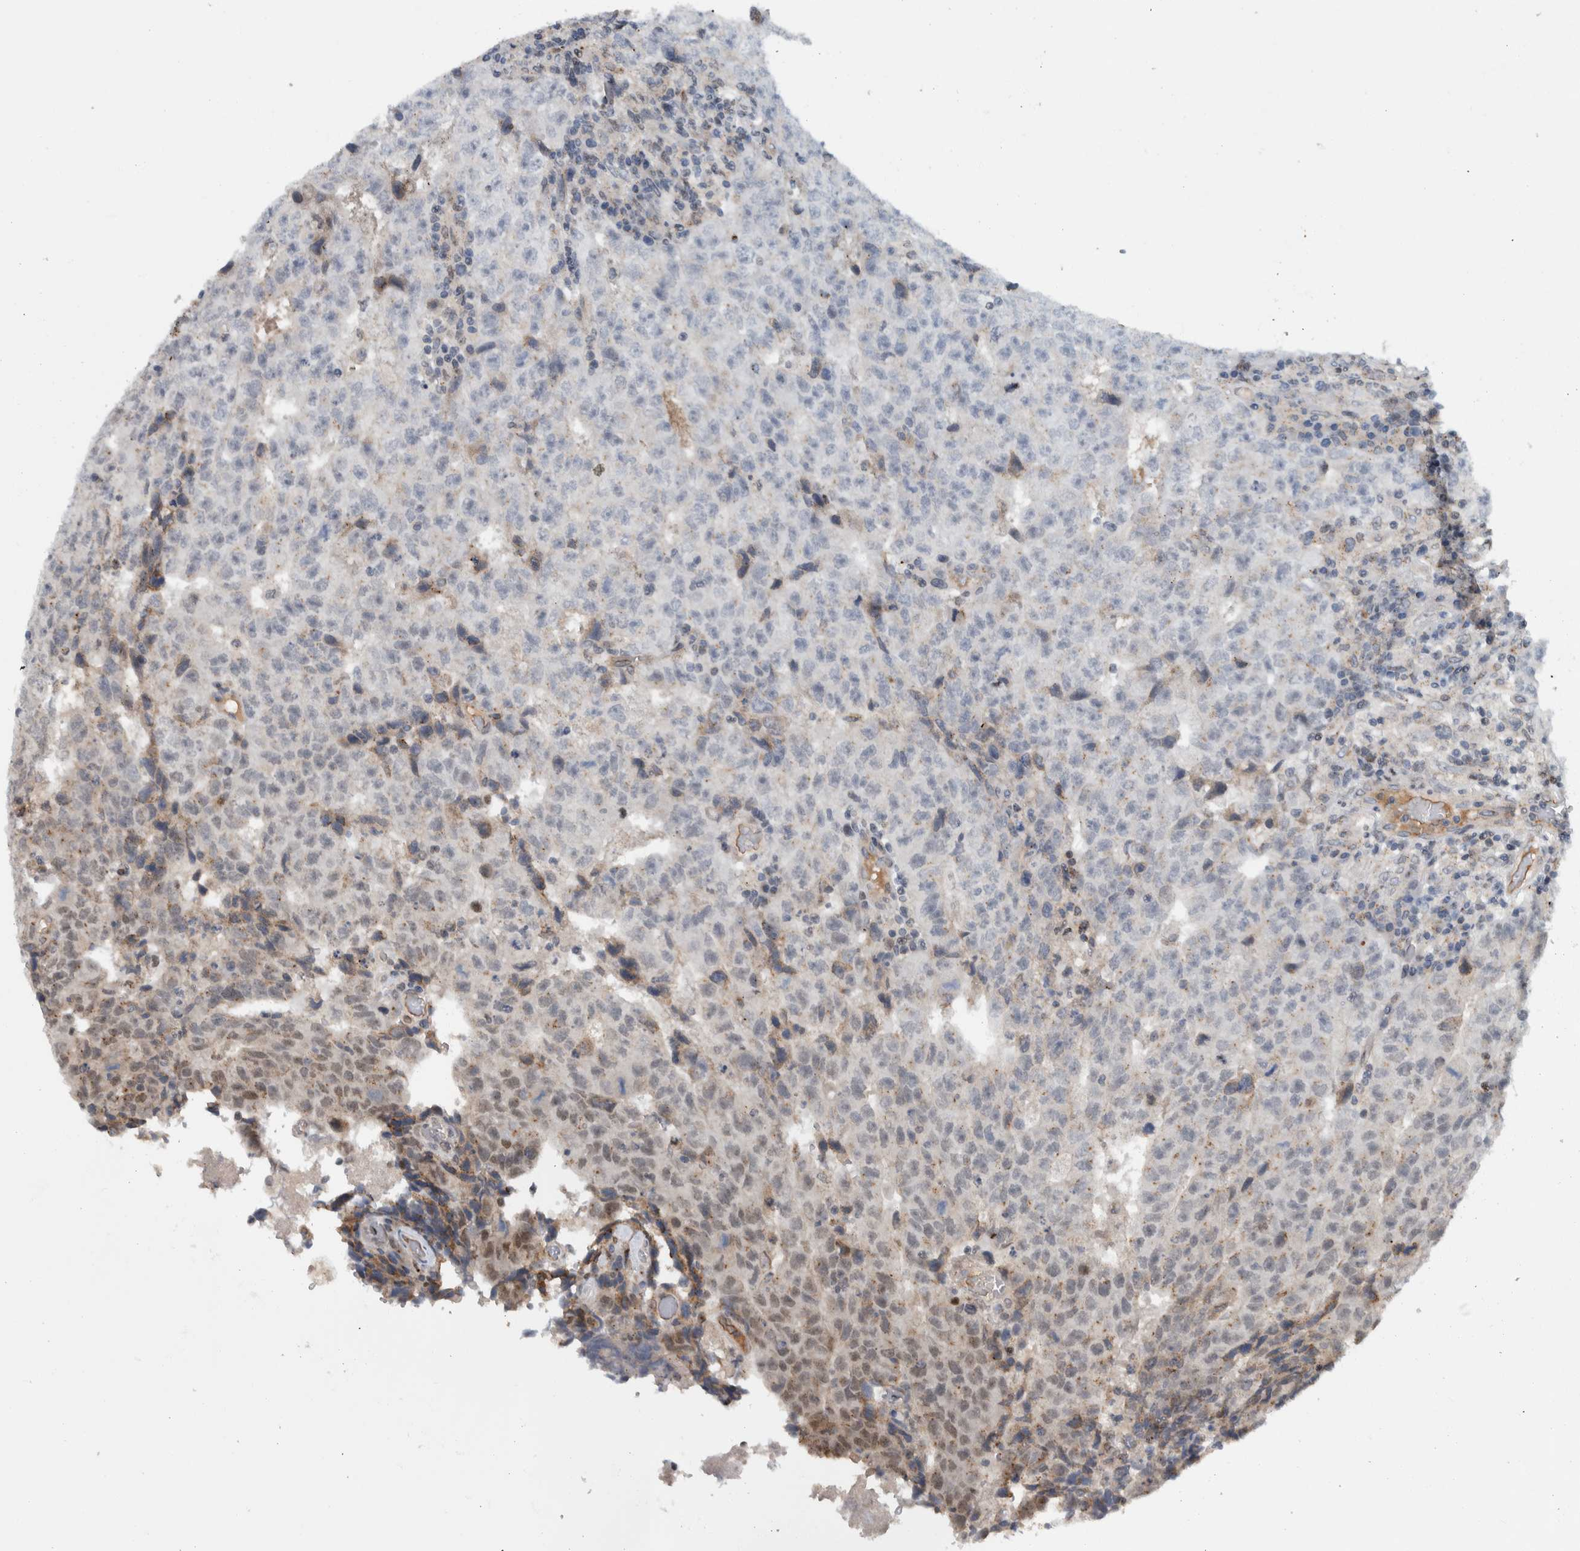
{"staining": {"intensity": "weak", "quantity": "<25%", "location": "cytoplasmic/membranous,nuclear"}, "tissue": "testis cancer", "cell_type": "Tumor cells", "image_type": "cancer", "snomed": [{"axis": "morphology", "description": "Necrosis, NOS"}, {"axis": "morphology", "description": "Carcinoma, Embryonal, NOS"}, {"axis": "topography", "description": "Testis"}], "caption": "Immunohistochemistry (IHC) photomicrograph of testis cancer (embryonal carcinoma) stained for a protein (brown), which displays no expression in tumor cells.", "gene": "MSL1", "patient": {"sex": "male", "age": 19}}